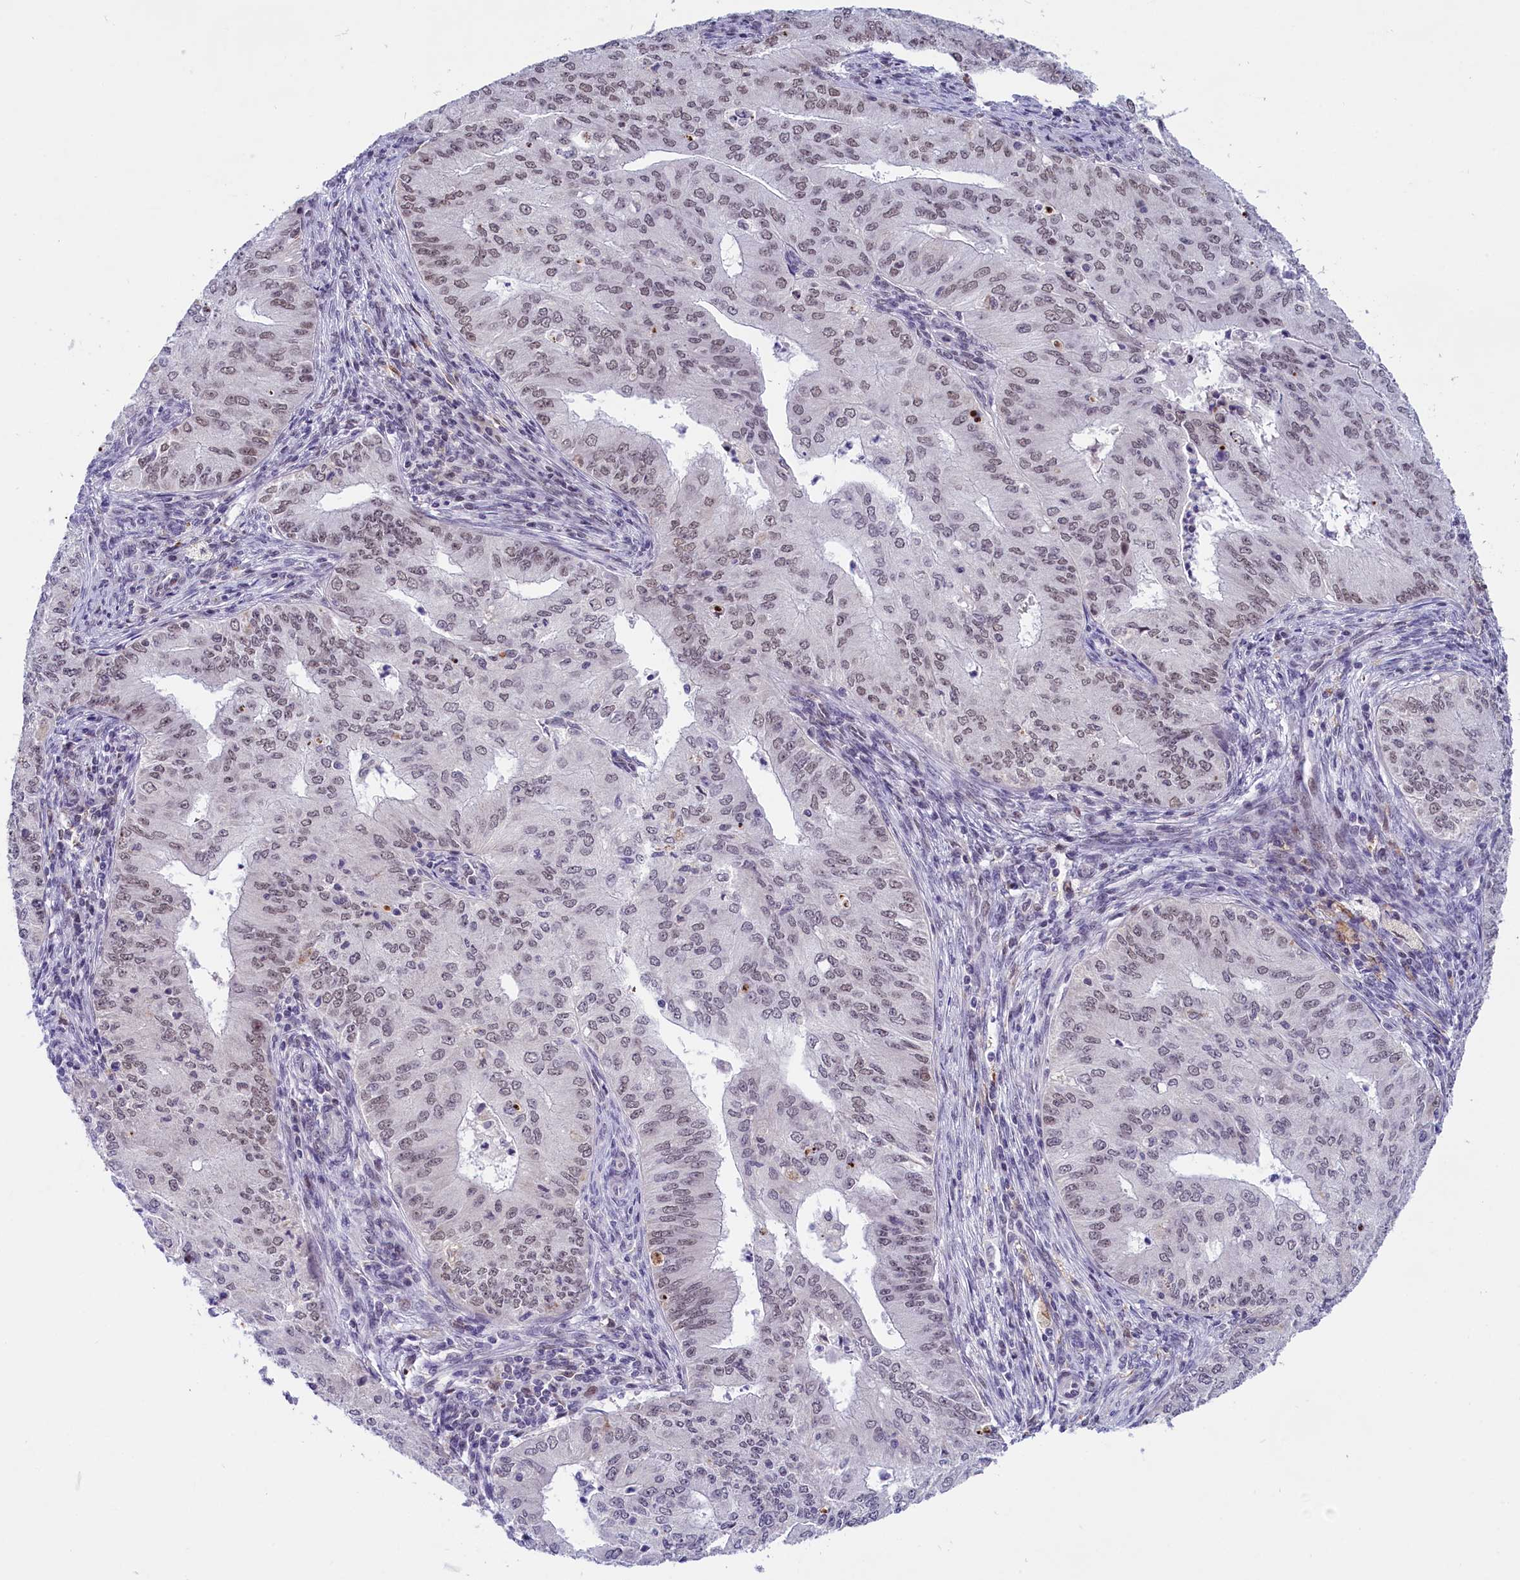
{"staining": {"intensity": "weak", "quantity": ">75%", "location": "nuclear"}, "tissue": "endometrial cancer", "cell_type": "Tumor cells", "image_type": "cancer", "snomed": [{"axis": "morphology", "description": "Adenocarcinoma, NOS"}, {"axis": "topography", "description": "Endometrium"}], "caption": "A brown stain highlights weak nuclear expression of a protein in human adenocarcinoma (endometrial) tumor cells.", "gene": "CDYL2", "patient": {"sex": "female", "age": 50}}